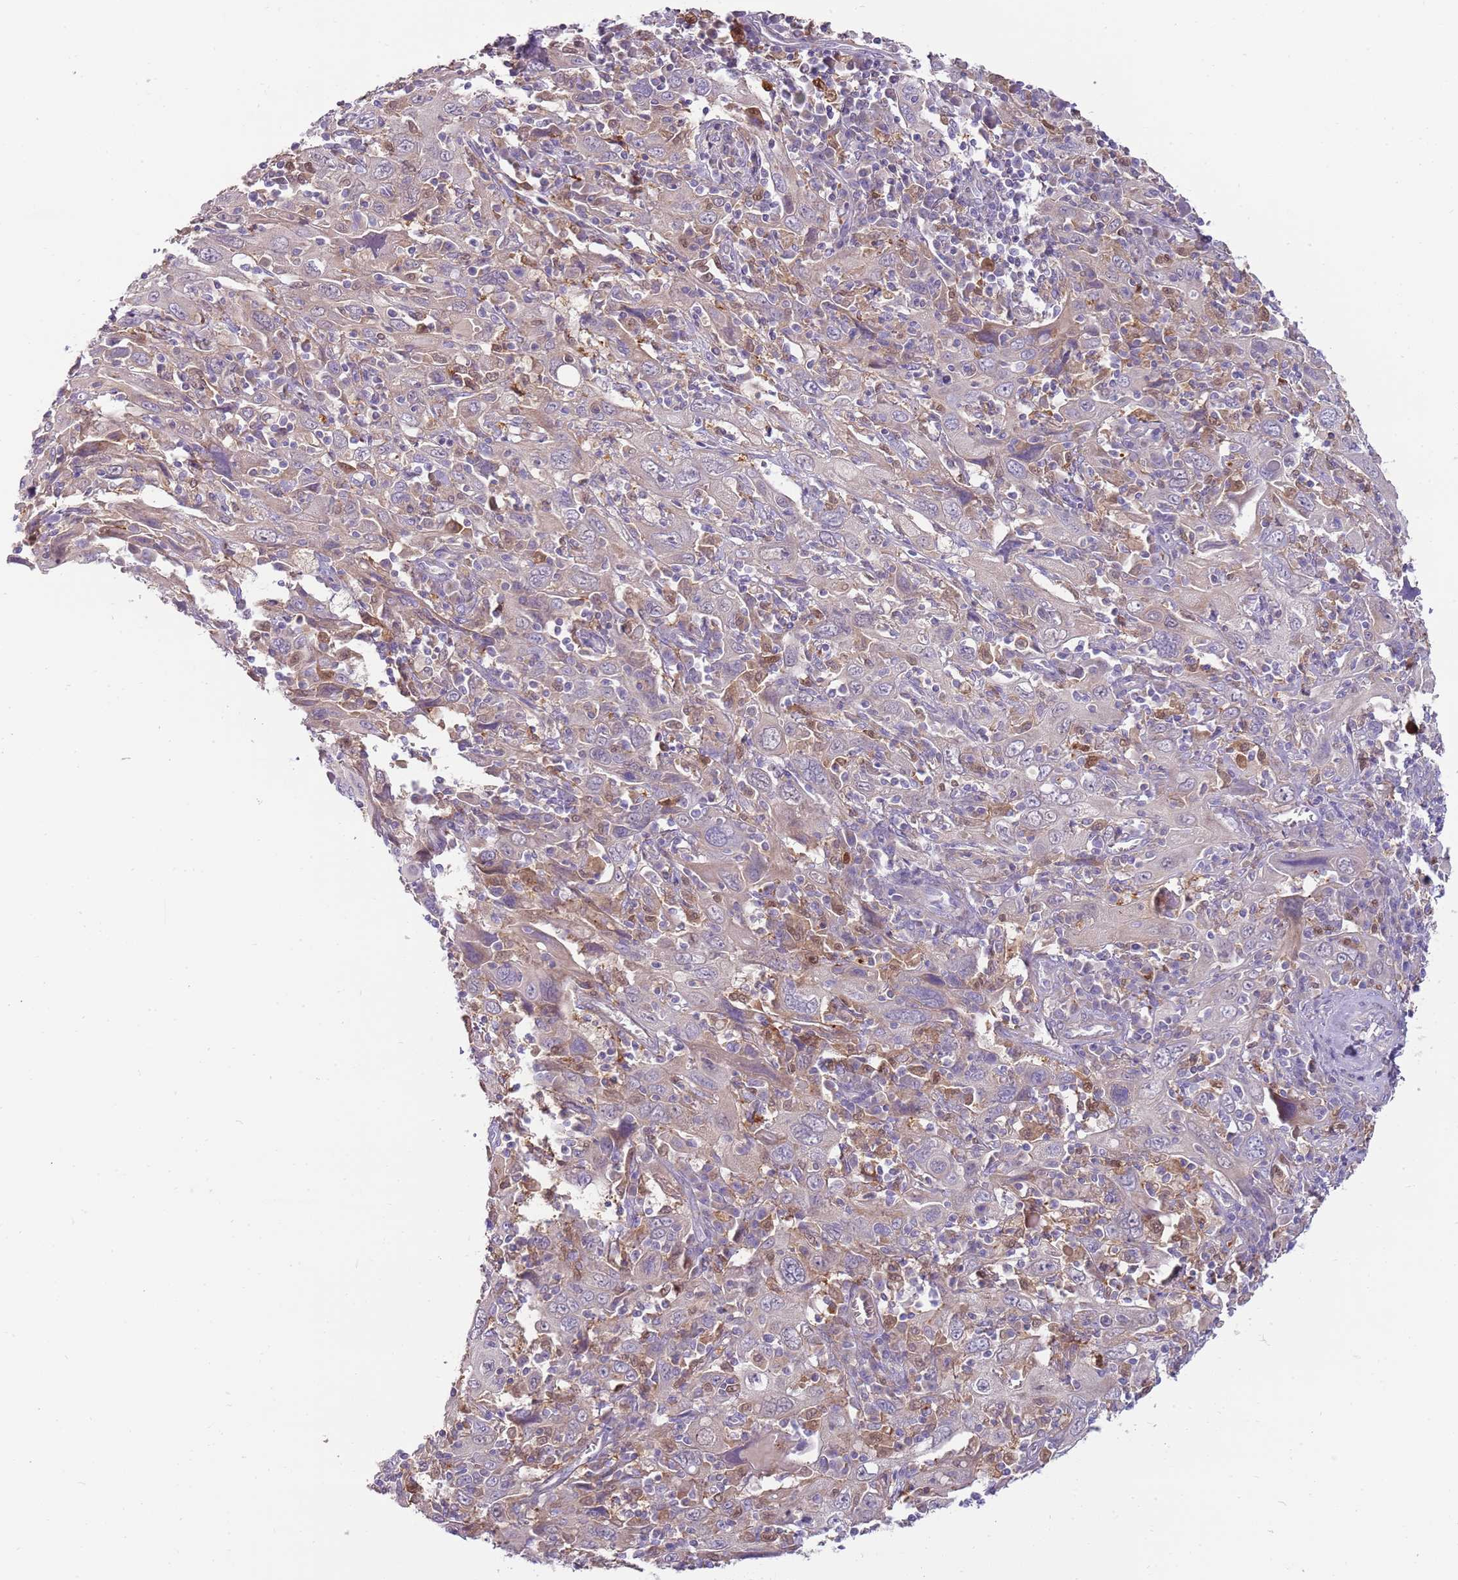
{"staining": {"intensity": "negative", "quantity": "none", "location": "none"}, "tissue": "cervical cancer", "cell_type": "Tumor cells", "image_type": "cancer", "snomed": [{"axis": "morphology", "description": "Squamous cell carcinoma, NOS"}, {"axis": "topography", "description": "Cervix"}], "caption": "Tumor cells show no significant protein positivity in cervical cancer.", "gene": "DIPK1C", "patient": {"sex": "female", "age": 46}}